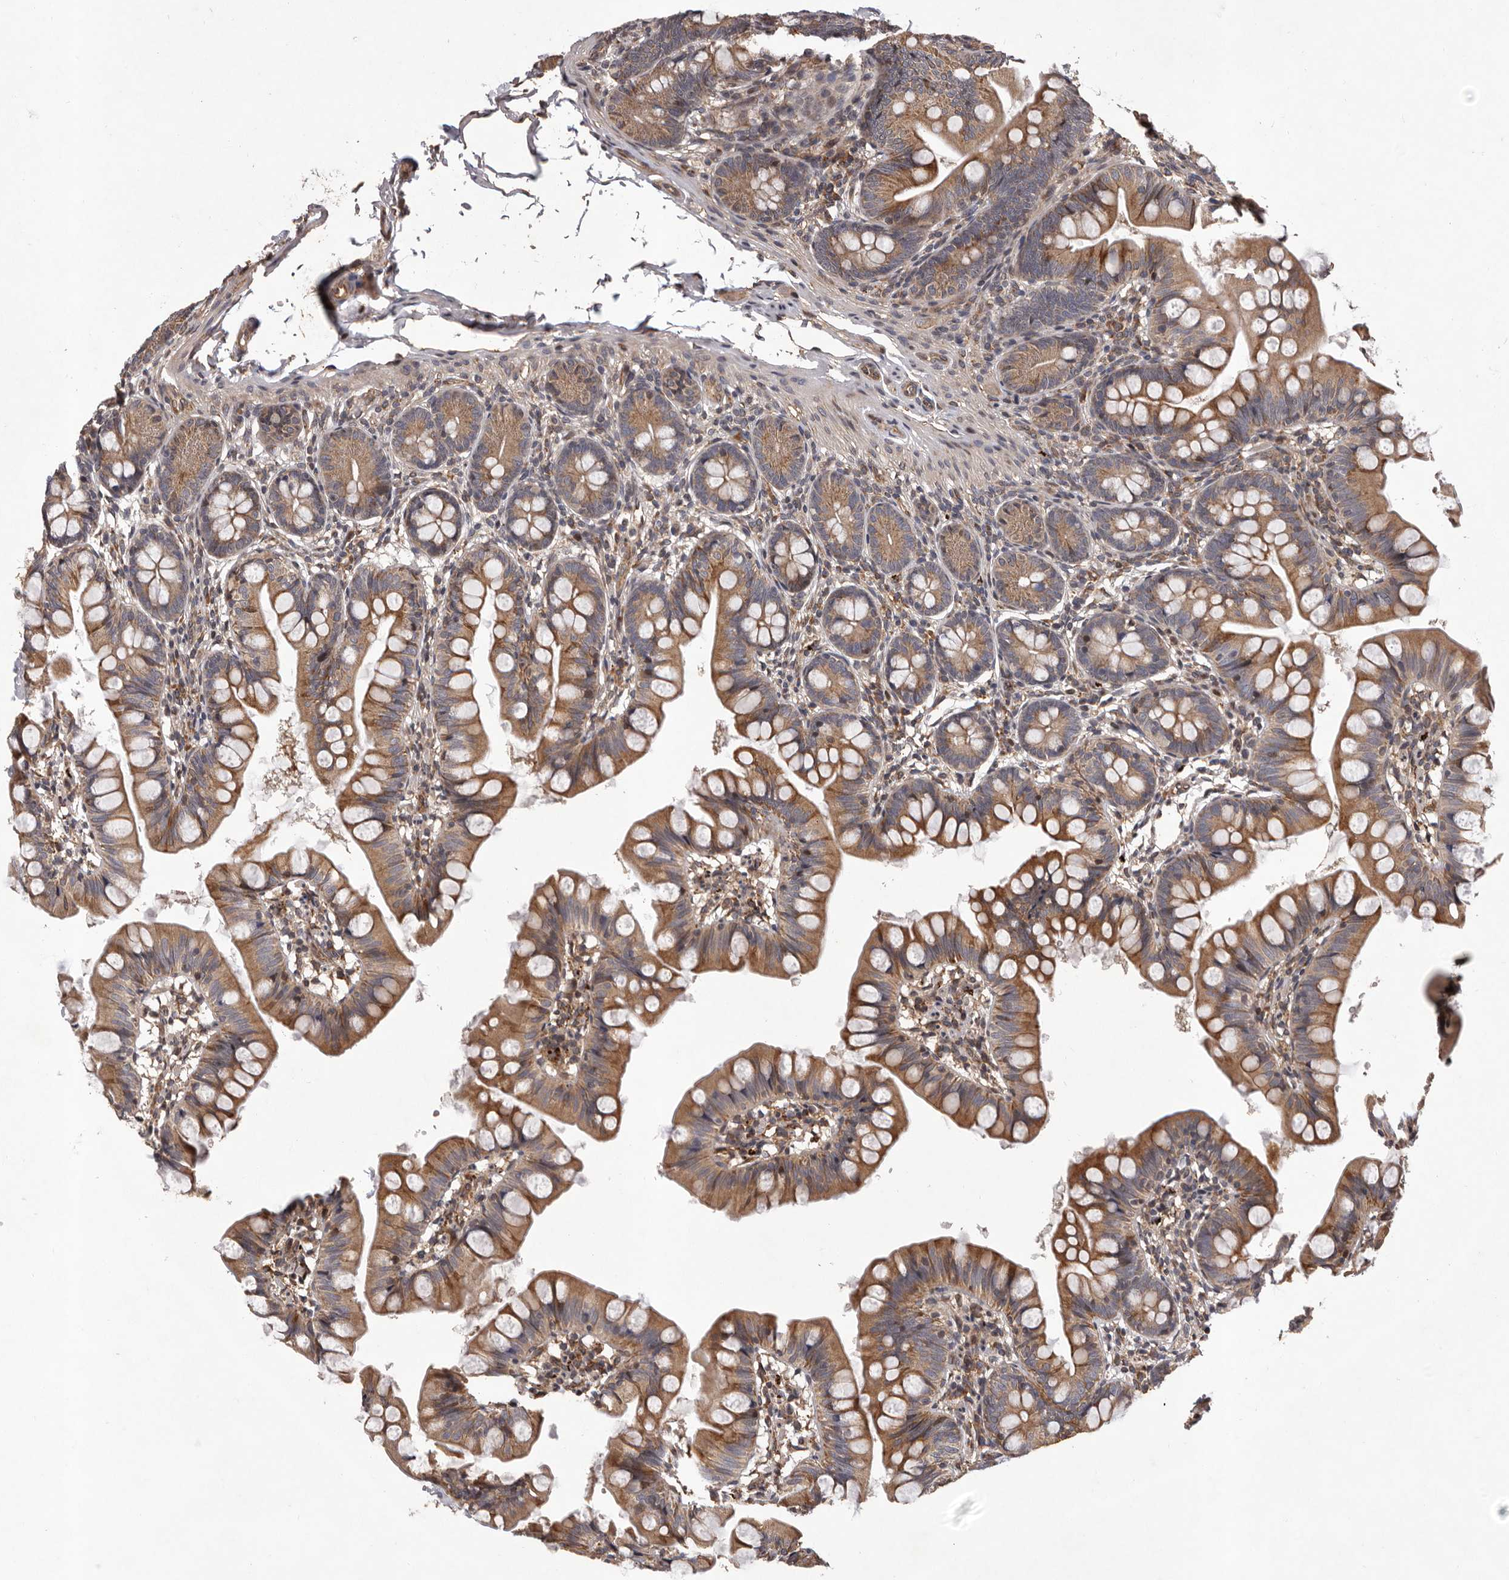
{"staining": {"intensity": "moderate", "quantity": ">75%", "location": "cytoplasmic/membranous"}, "tissue": "small intestine", "cell_type": "Glandular cells", "image_type": "normal", "snomed": [{"axis": "morphology", "description": "Normal tissue, NOS"}, {"axis": "topography", "description": "Small intestine"}], "caption": "About >75% of glandular cells in unremarkable small intestine show moderate cytoplasmic/membranous protein expression as visualized by brown immunohistochemical staining.", "gene": "GADD45B", "patient": {"sex": "male", "age": 7}}